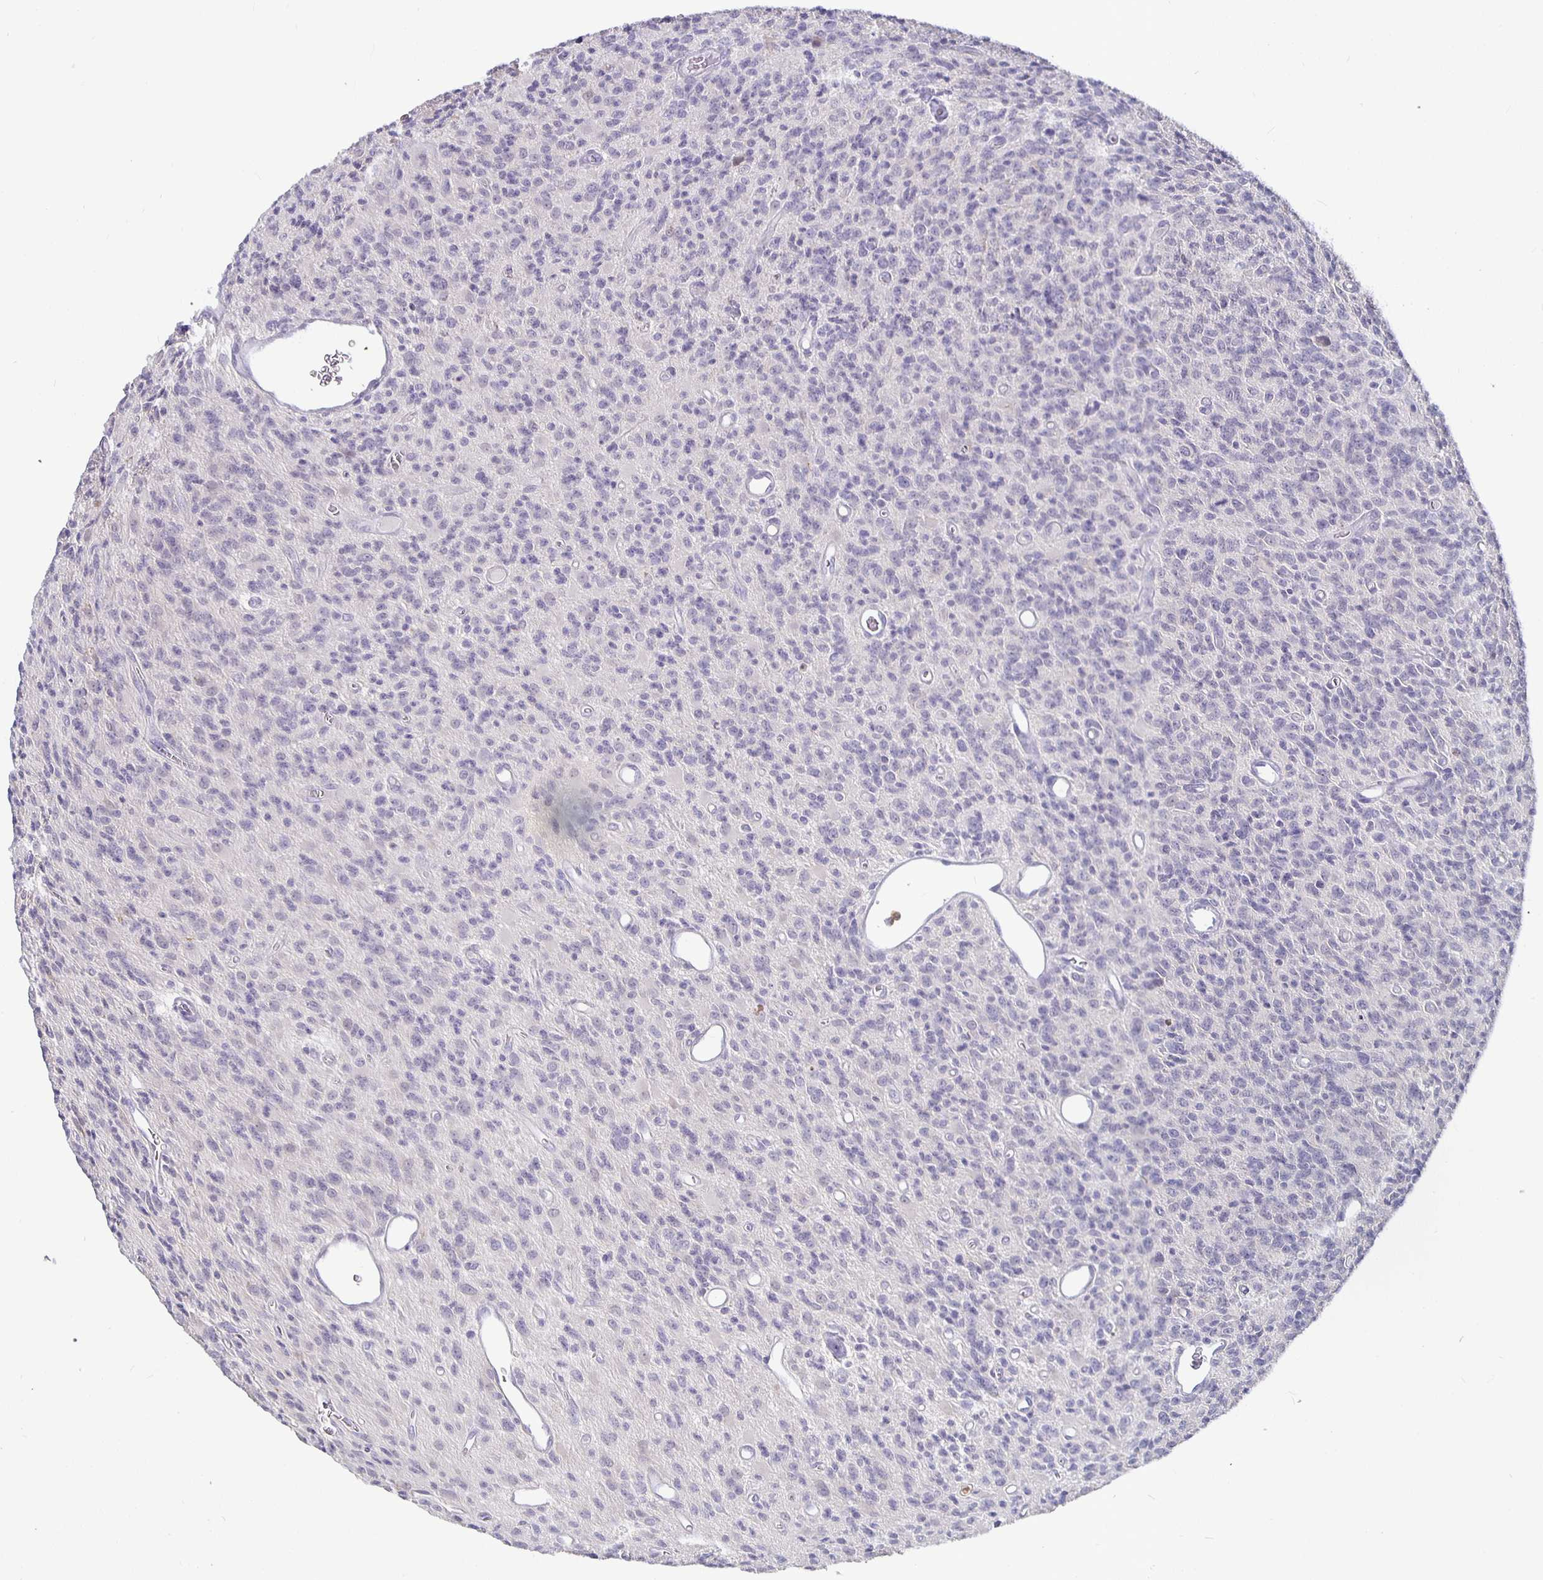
{"staining": {"intensity": "negative", "quantity": "none", "location": "none"}, "tissue": "glioma", "cell_type": "Tumor cells", "image_type": "cancer", "snomed": [{"axis": "morphology", "description": "Glioma, malignant, High grade"}, {"axis": "topography", "description": "Brain"}], "caption": "The image demonstrates no significant staining in tumor cells of malignant glioma (high-grade).", "gene": "GPX4", "patient": {"sex": "male", "age": 76}}